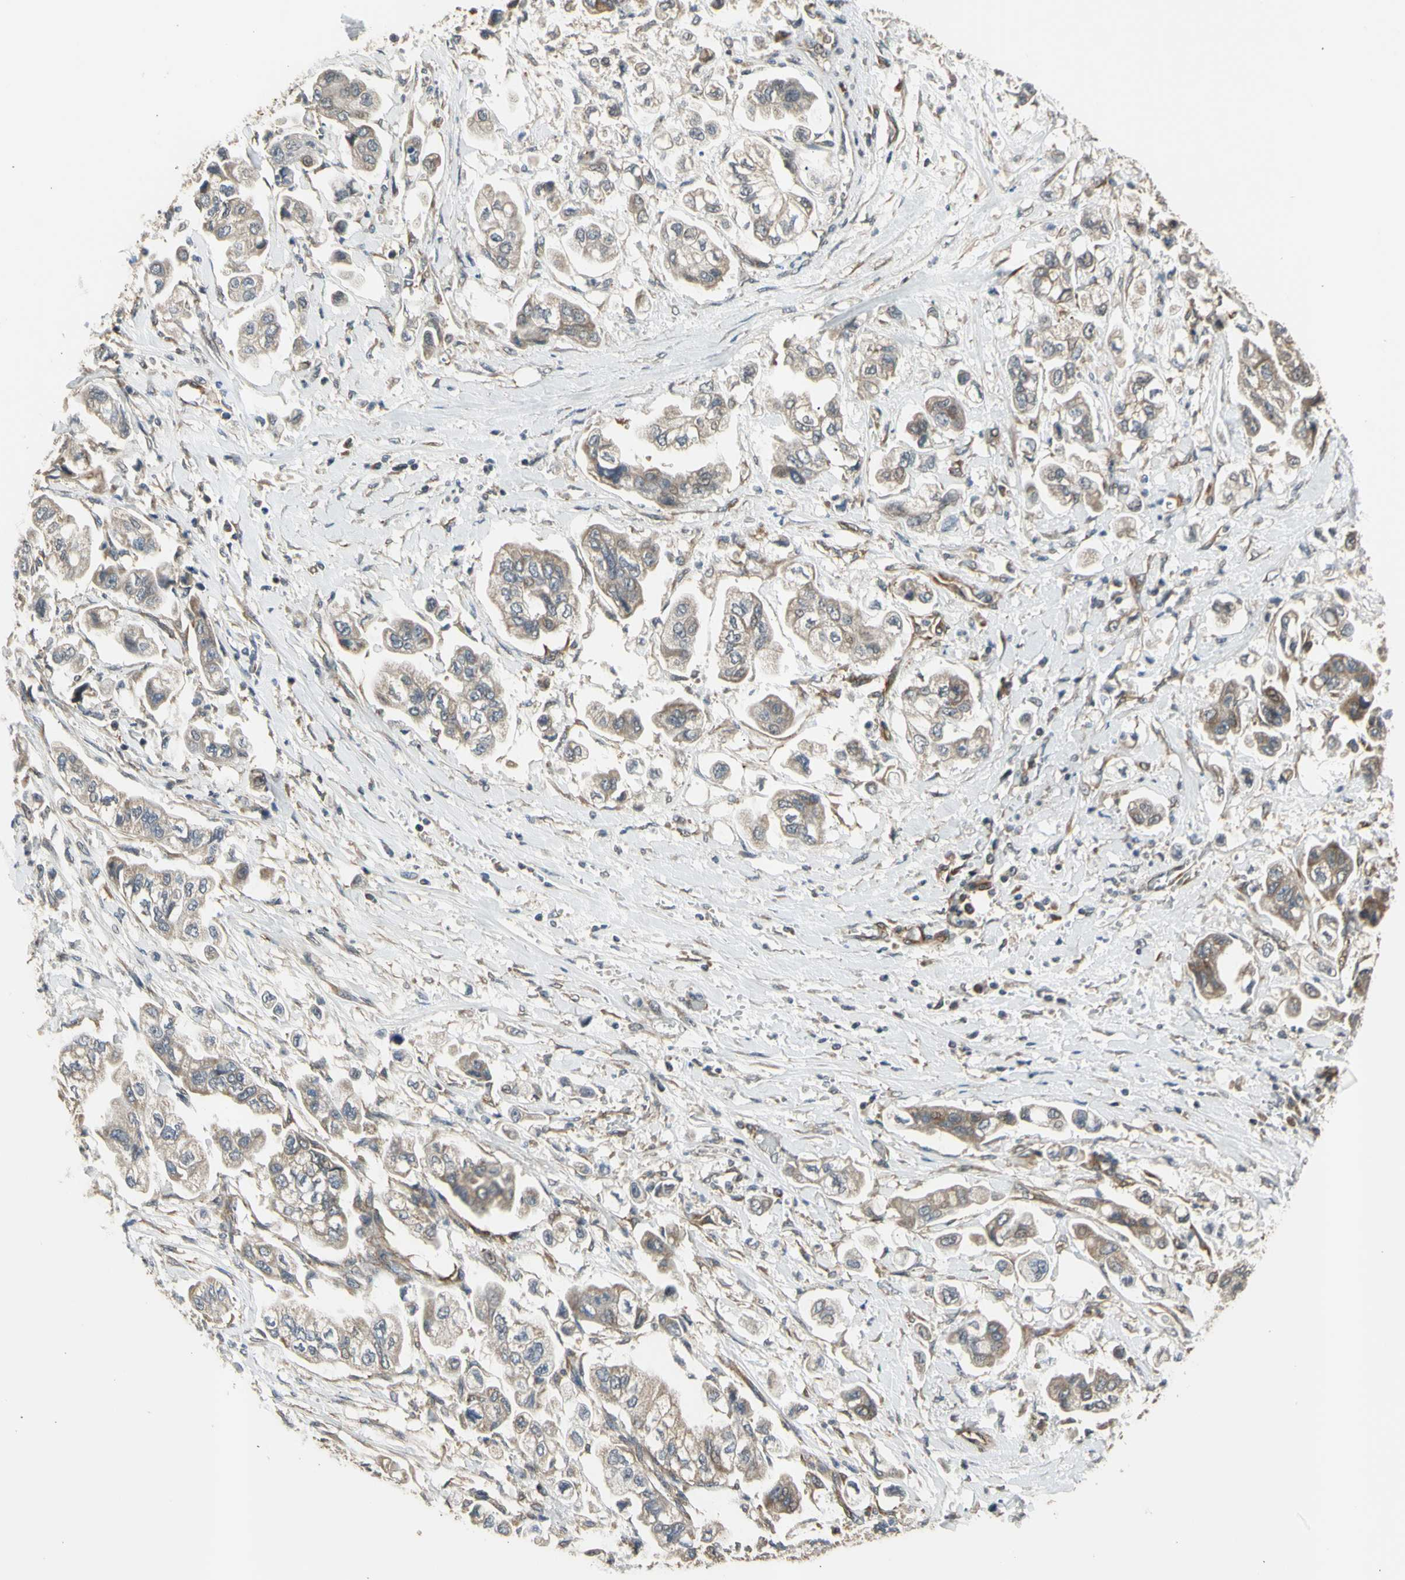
{"staining": {"intensity": "weak", "quantity": "25%-75%", "location": "cytoplasmic/membranous"}, "tissue": "stomach cancer", "cell_type": "Tumor cells", "image_type": "cancer", "snomed": [{"axis": "morphology", "description": "Adenocarcinoma, NOS"}, {"axis": "topography", "description": "Stomach"}], "caption": "A high-resolution photomicrograph shows IHC staining of stomach cancer (adenocarcinoma), which displays weak cytoplasmic/membranous positivity in about 25%-75% of tumor cells. (IHC, brightfield microscopy, high magnification).", "gene": "EFNB2", "patient": {"sex": "male", "age": 62}}